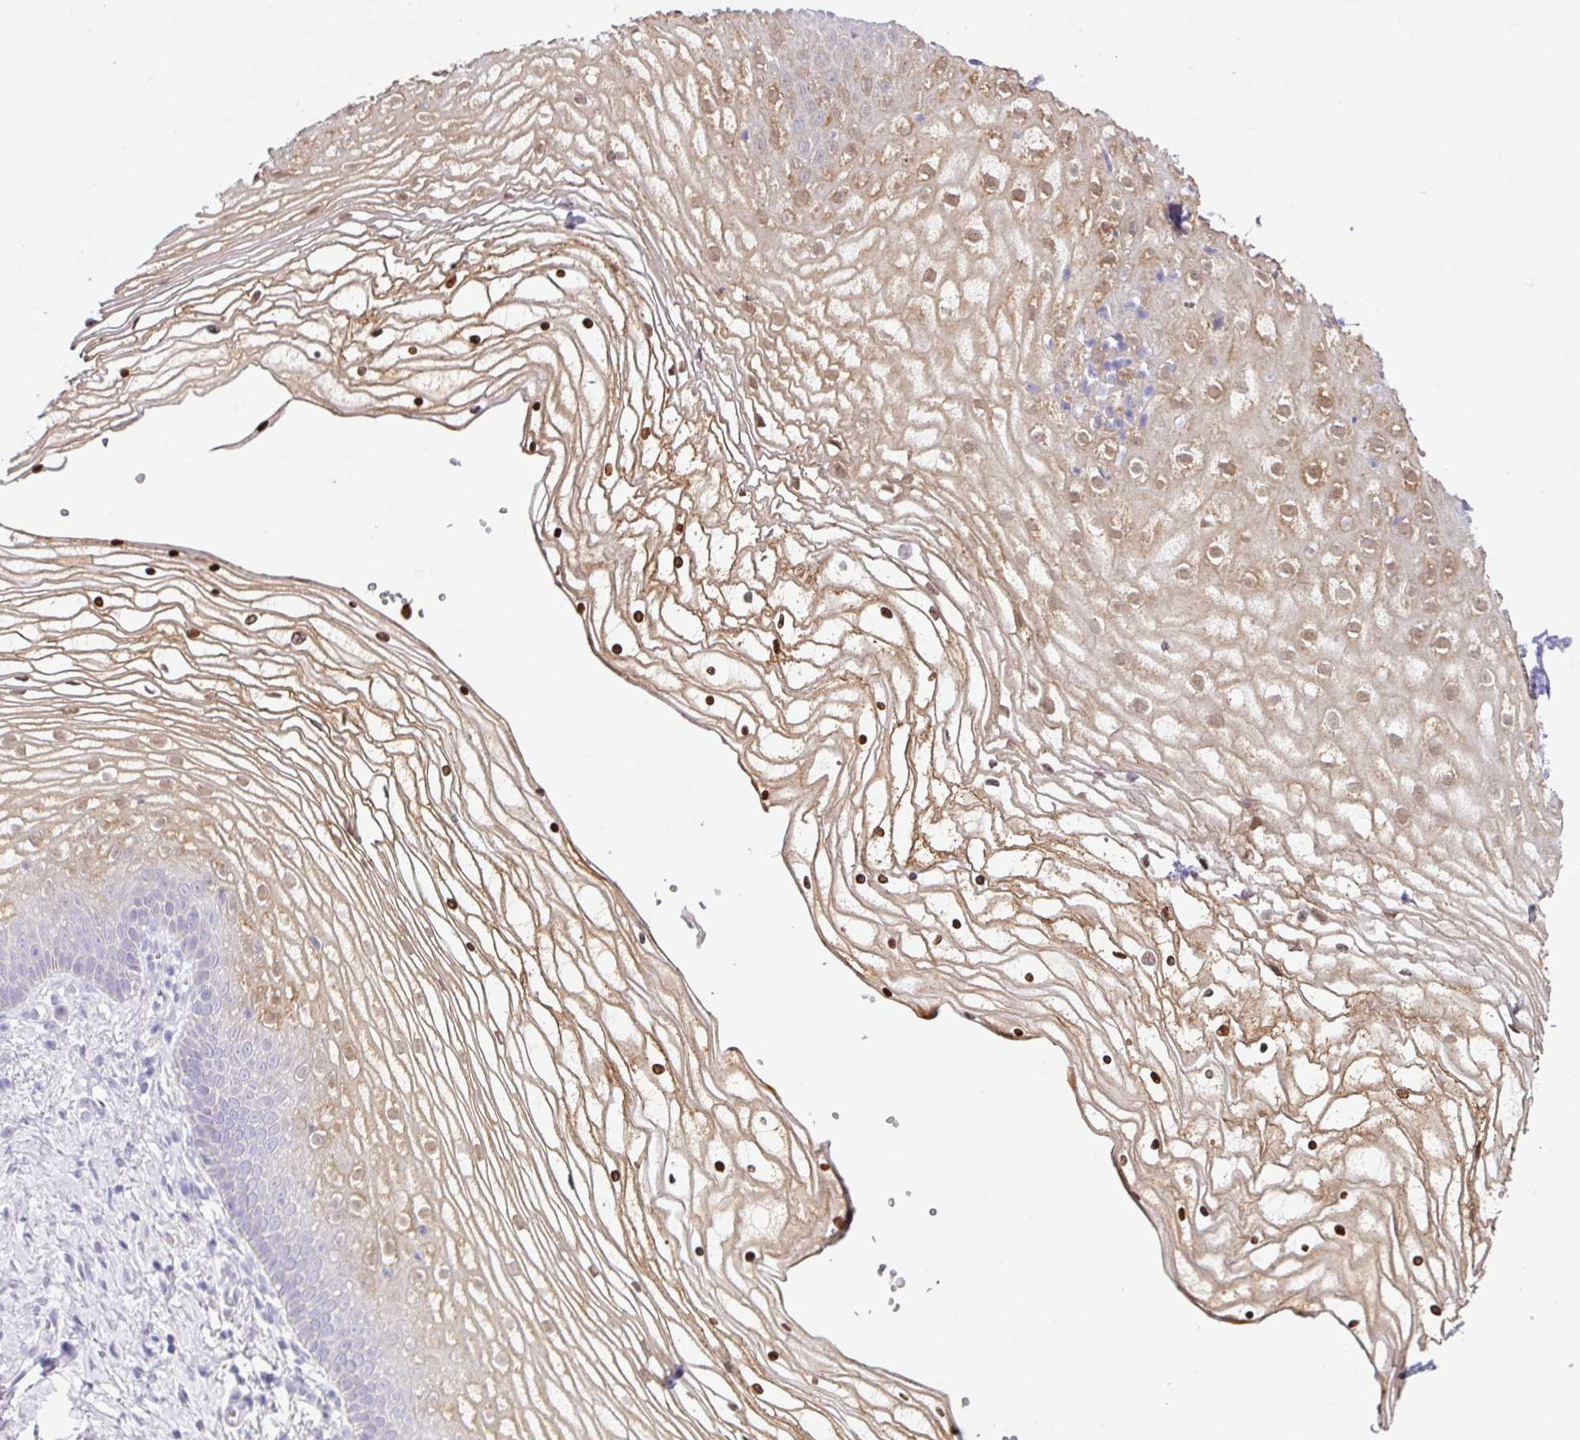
{"staining": {"intensity": "moderate", "quantity": "<25%", "location": "cytoplasmic/membranous,nuclear"}, "tissue": "vagina", "cell_type": "Squamous epithelial cells", "image_type": "normal", "snomed": [{"axis": "morphology", "description": "Normal tissue, NOS"}, {"axis": "topography", "description": "Vagina"}], "caption": "Immunohistochemical staining of benign vagina reveals low levels of moderate cytoplasmic/membranous,nuclear staining in approximately <25% of squamous epithelial cells. The staining was performed using DAB (3,3'-diaminobenzidine) to visualize the protein expression in brown, while the nuclei were stained in blue with hematoxylin (Magnification: 20x).", "gene": "SH2D3C", "patient": {"sex": "female", "age": 56}}